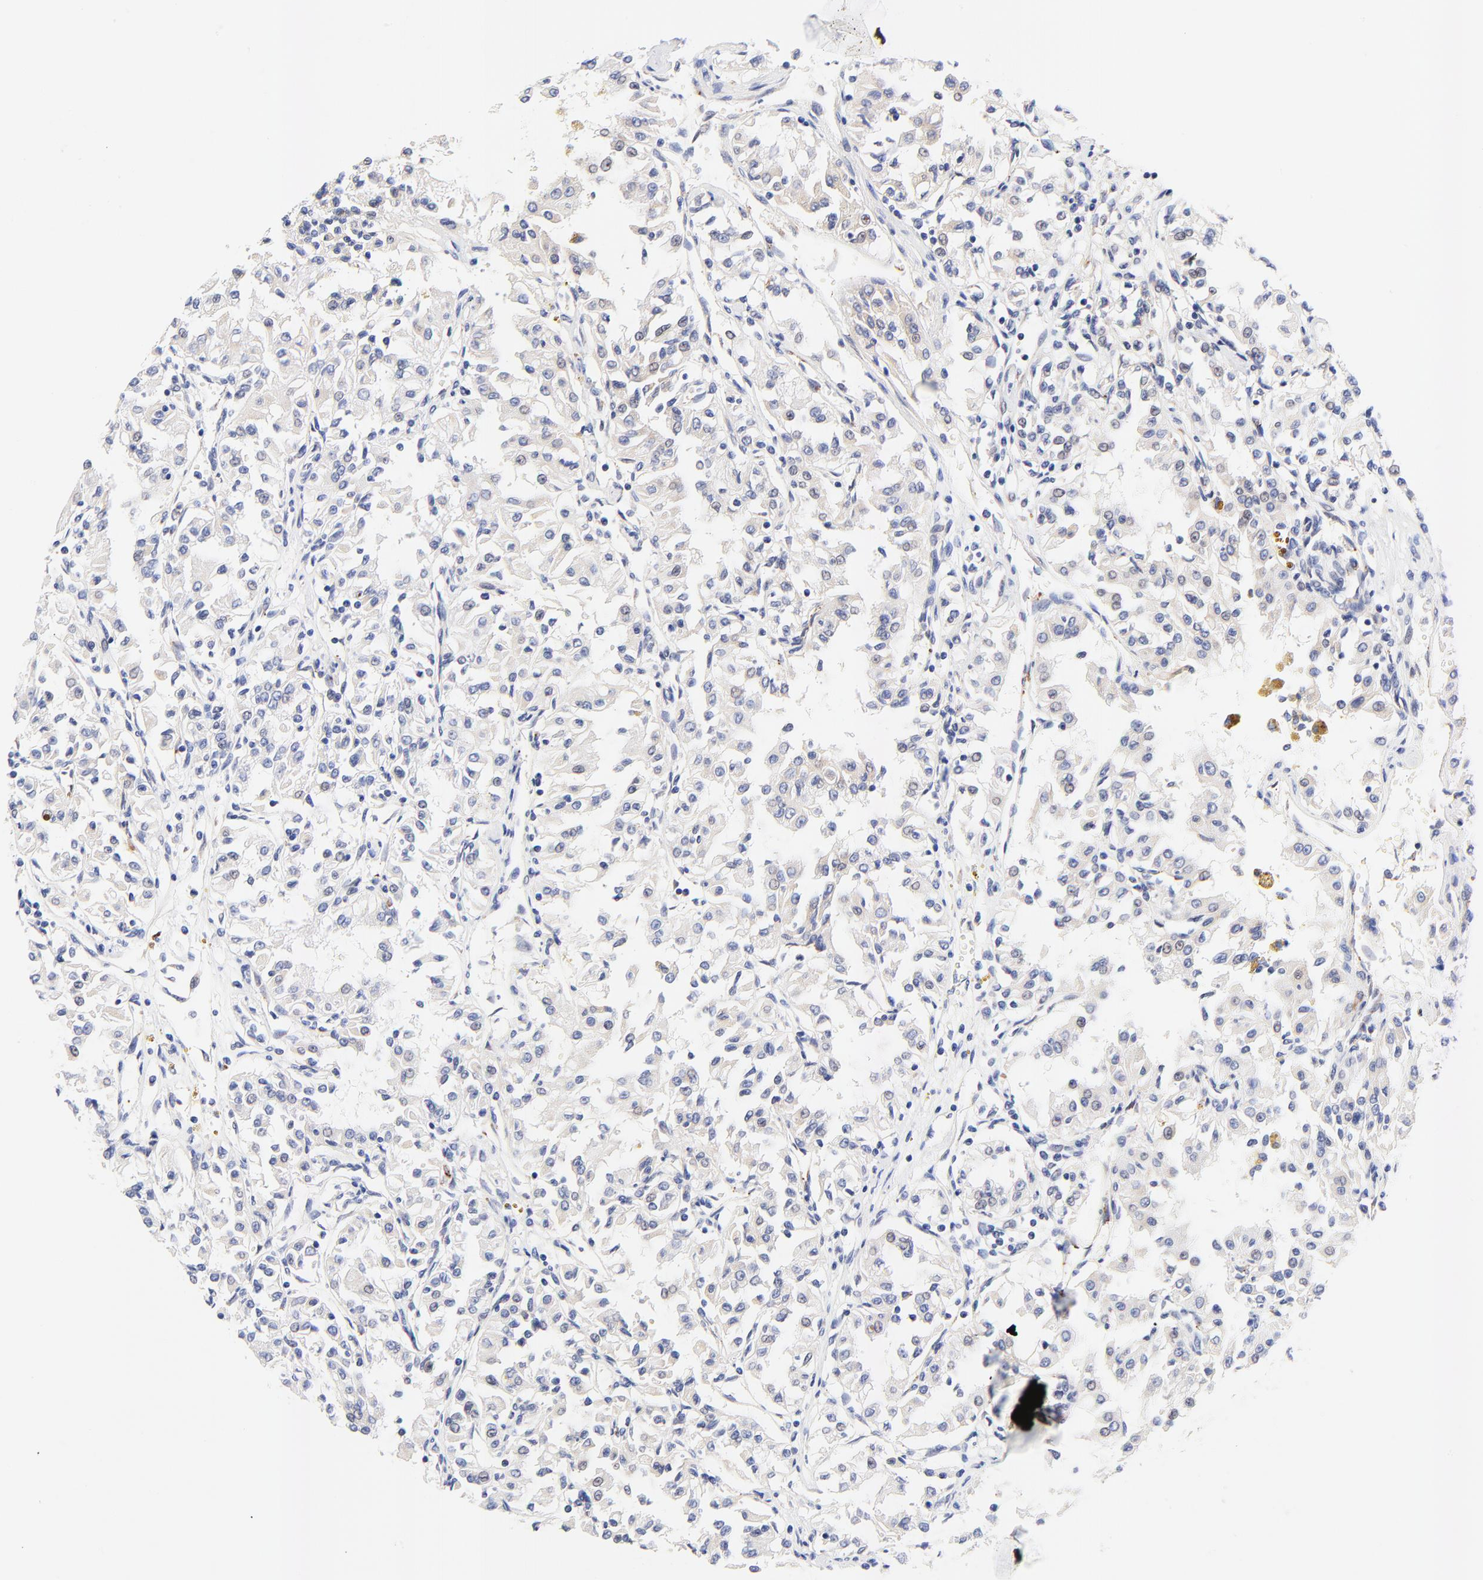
{"staining": {"intensity": "negative", "quantity": "none", "location": "none"}, "tissue": "renal cancer", "cell_type": "Tumor cells", "image_type": "cancer", "snomed": [{"axis": "morphology", "description": "Adenocarcinoma, NOS"}, {"axis": "topography", "description": "Kidney"}], "caption": "This is a micrograph of immunohistochemistry (IHC) staining of renal cancer (adenocarcinoma), which shows no positivity in tumor cells.", "gene": "AFF2", "patient": {"sex": "male", "age": 78}}